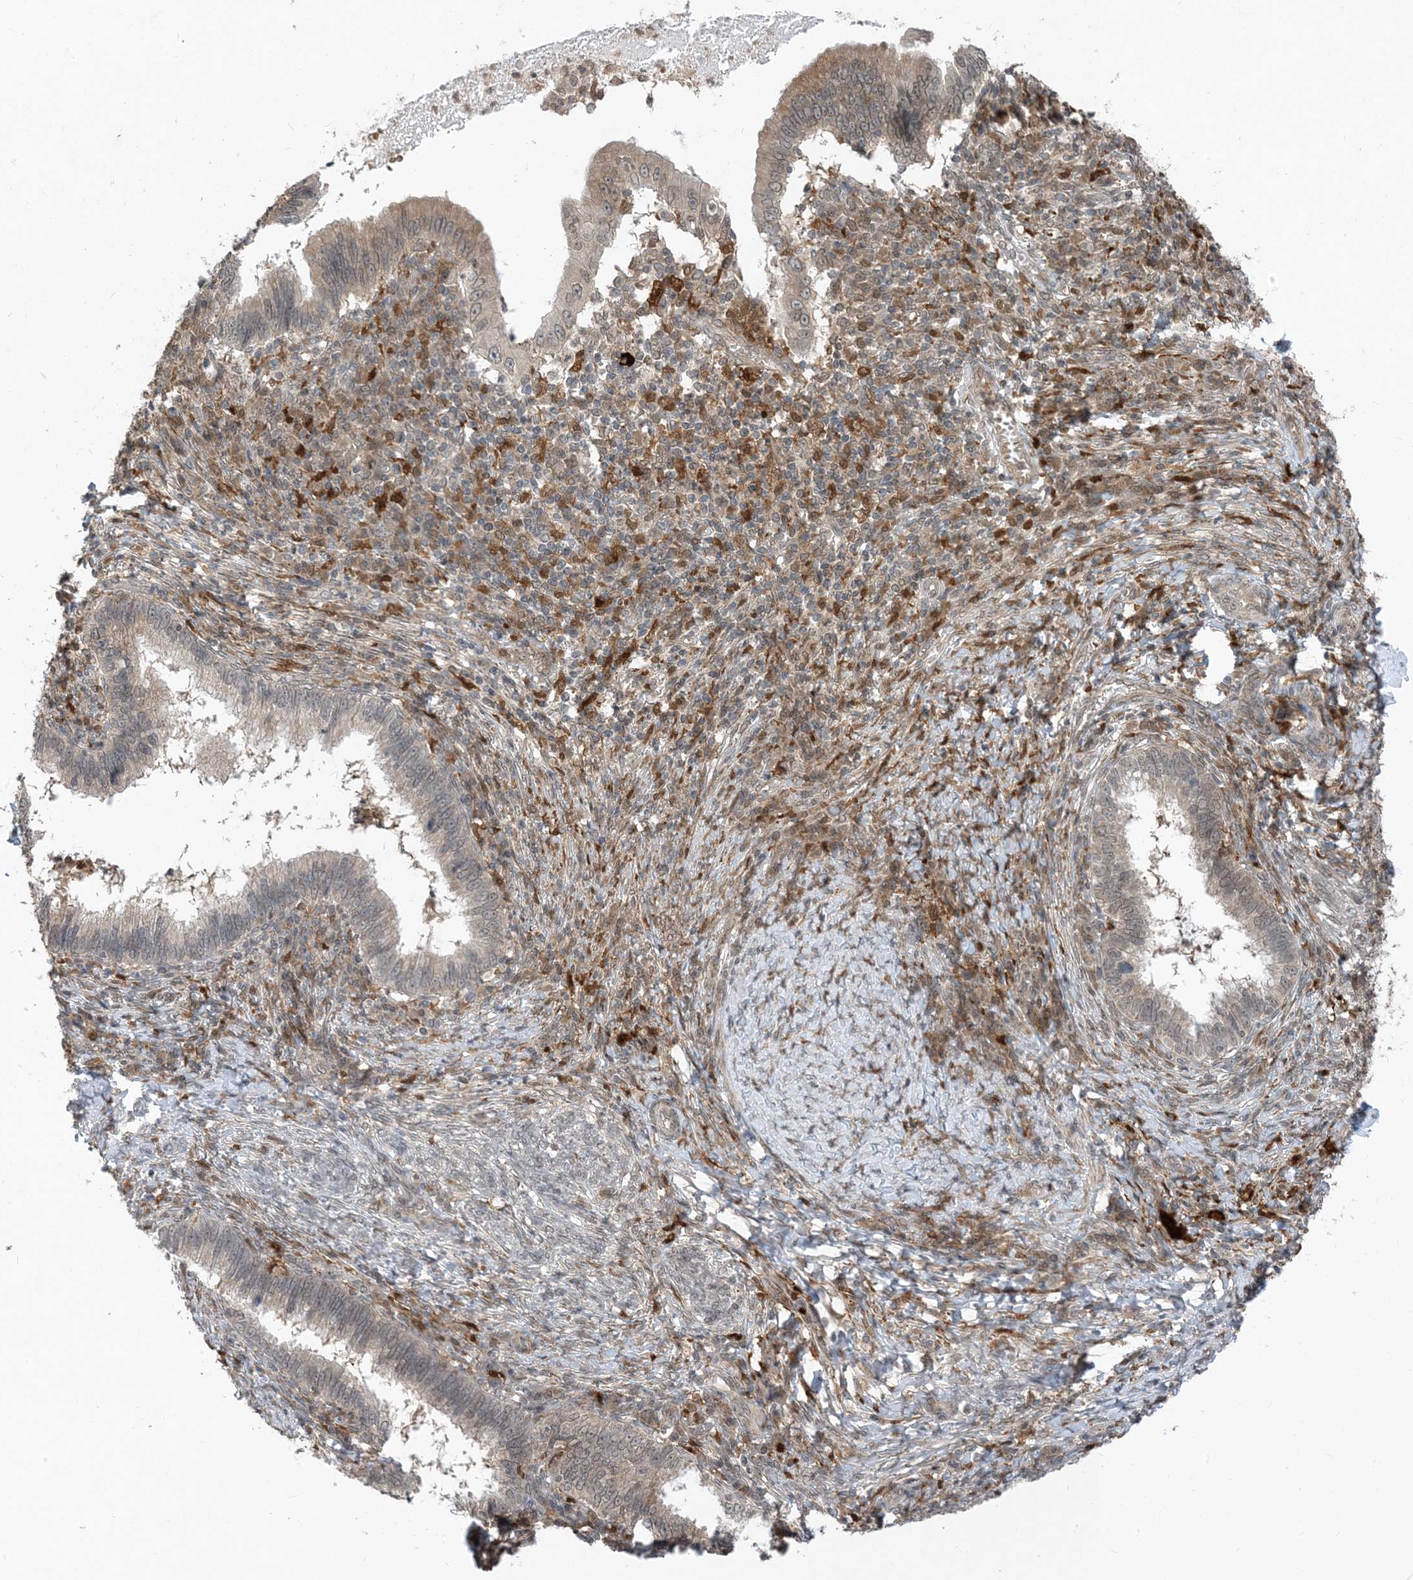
{"staining": {"intensity": "weak", "quantity": "<25%", "location": "cytoplasmic/membranous"}, "tissue": "cervical cancer", "cell_type": "Tumor cells", "image_type": "cancer", "snomed": [{"axis": "morphology", "description": "Adenocarcinoma, NOS"}, {"axis": "topography", "description": "Cervix"}], "caption": "Immunohistochemistry (IHC) image of neoplastic tissue: cervical cancer stained with DAB demonstrates no significant protein expression in tumor cells.", "gene": "NAGK", "patient": {"sex": "female", "age": 36}}